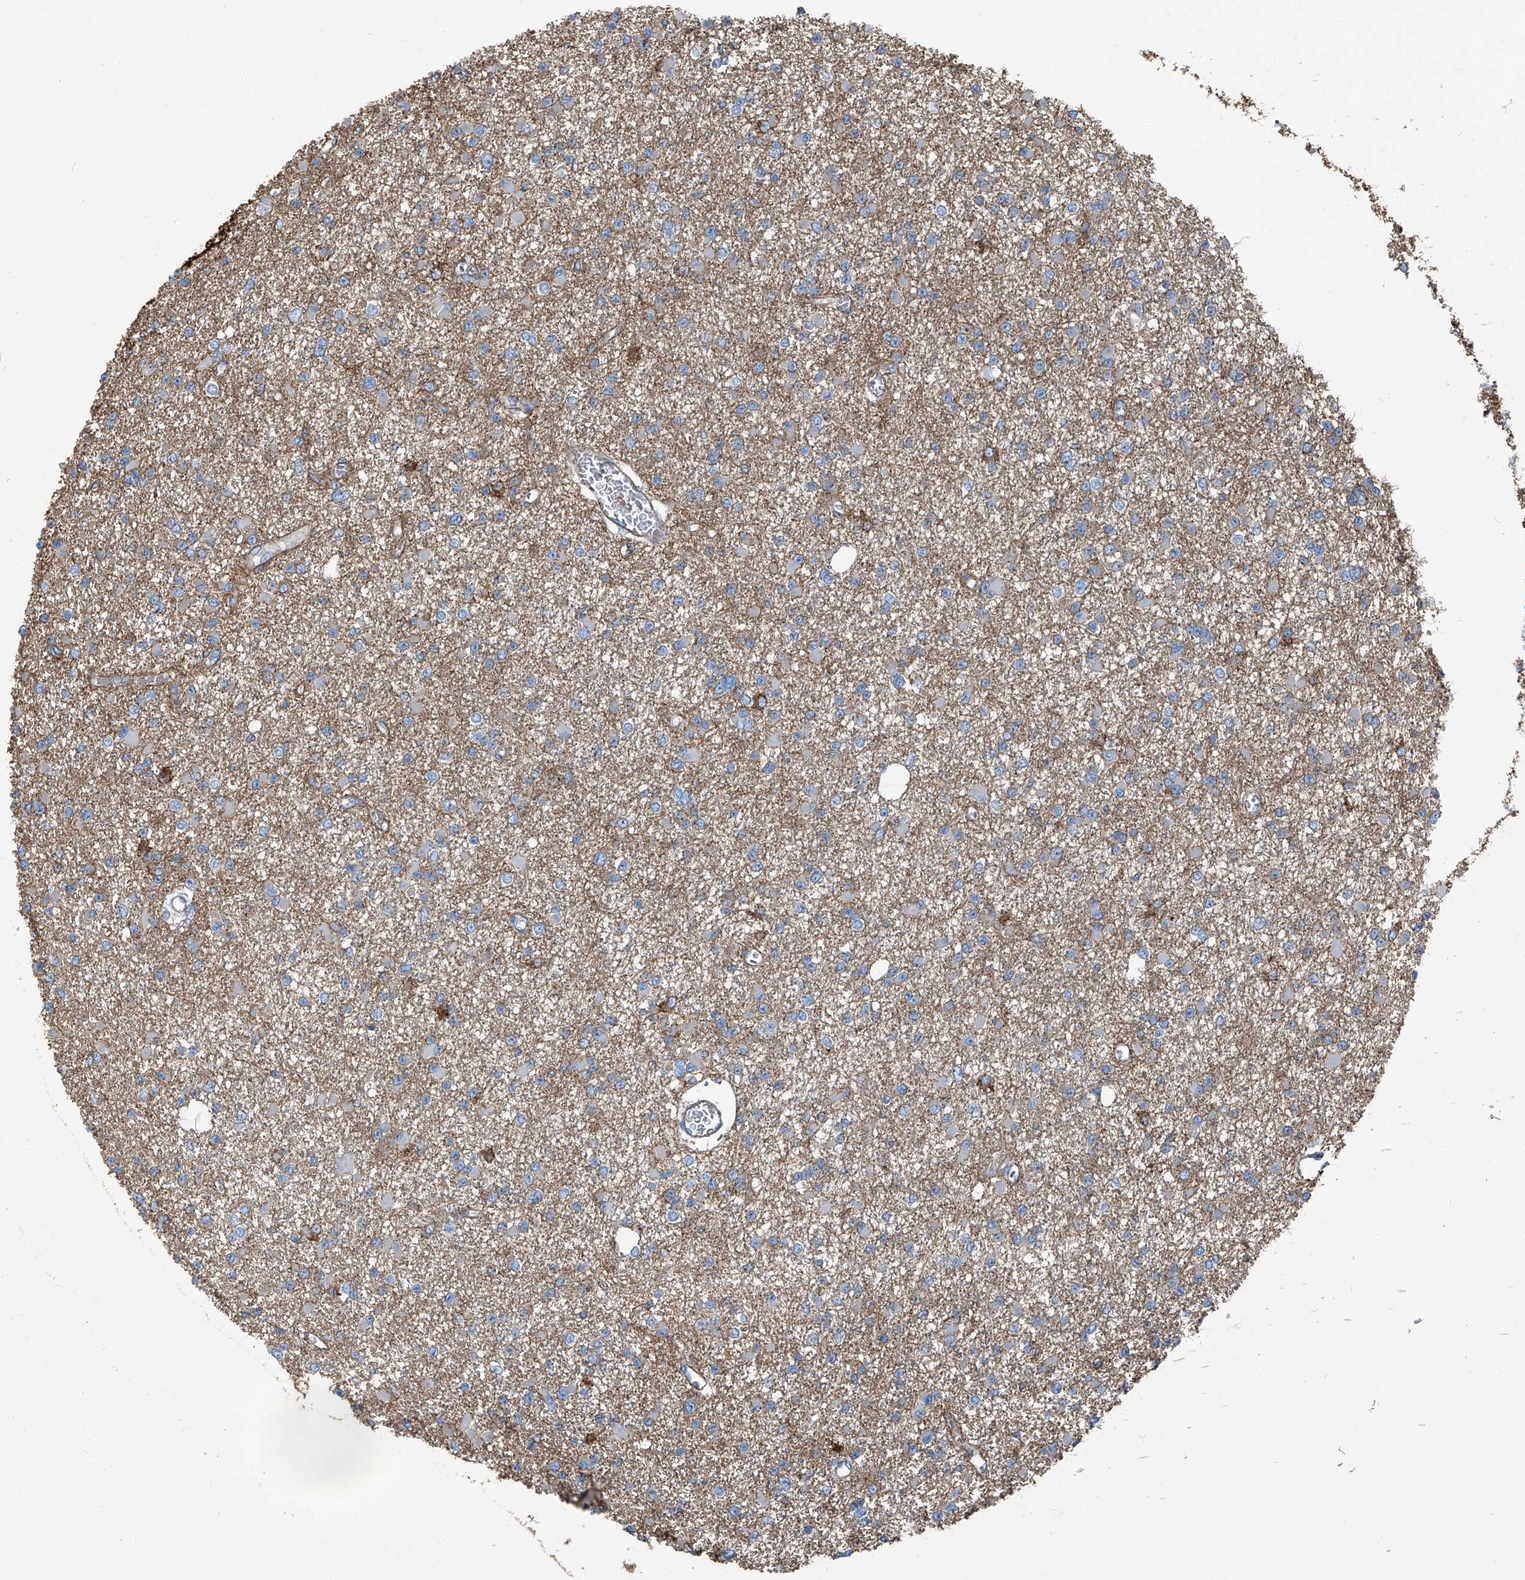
{"staining": {"intensity": "weak", "quantity": "<25%", "location": "cytoplasmic/membranous"}, "tissue": "glioma", "cell_type": "Tumor cells", "image_type": "cancer", "snomed": [{"axis": "morphology", "description": "Glioma, malignant, Low grade"}, {"axis": "topography", "description": "Brain"}], "caption": "The immunohistochemistry micrograph has no significant staining in tumor cells of glioma tissue.", "gene": "SEPTIN7", "patient": {"sex": "female", "age": 22}}